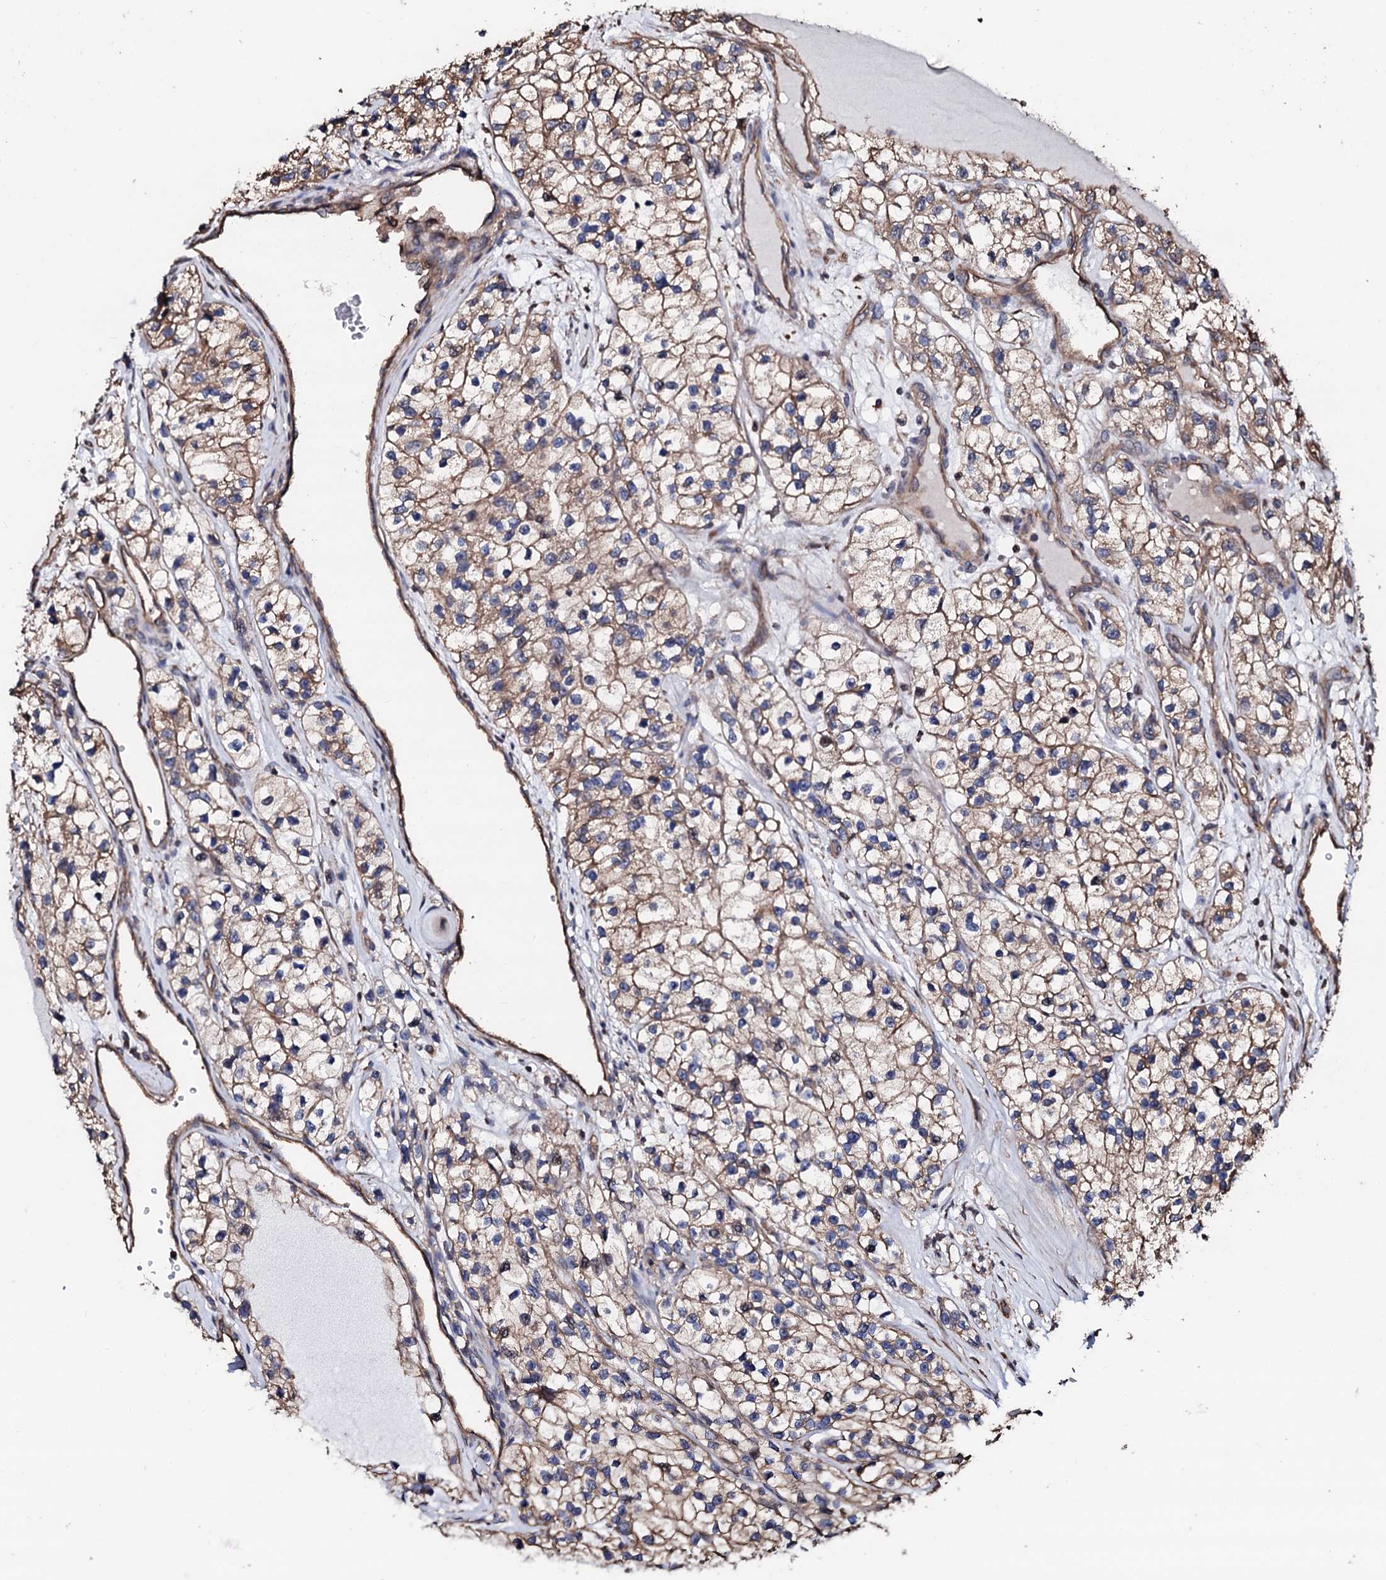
{"staining": {"intensity": "weak", "quantity": "<25%", "location": "cytoplasmic/membranous"}, "tissue": "renal cancer", "cell_type": "Tumor cells", "image_type": "cancer", "snomed": [{"axis": "morphology", "description": "Adenocarcinoma, NOS"}, {"axis": "topography", "description": "Kidney"}], "caption": "This is an immunohistochemistry histopathology image of renal cancer. There is no staining in tumor cells.", "gene": "CKAP5", "patient": {"sex": "female", "age": 57}}